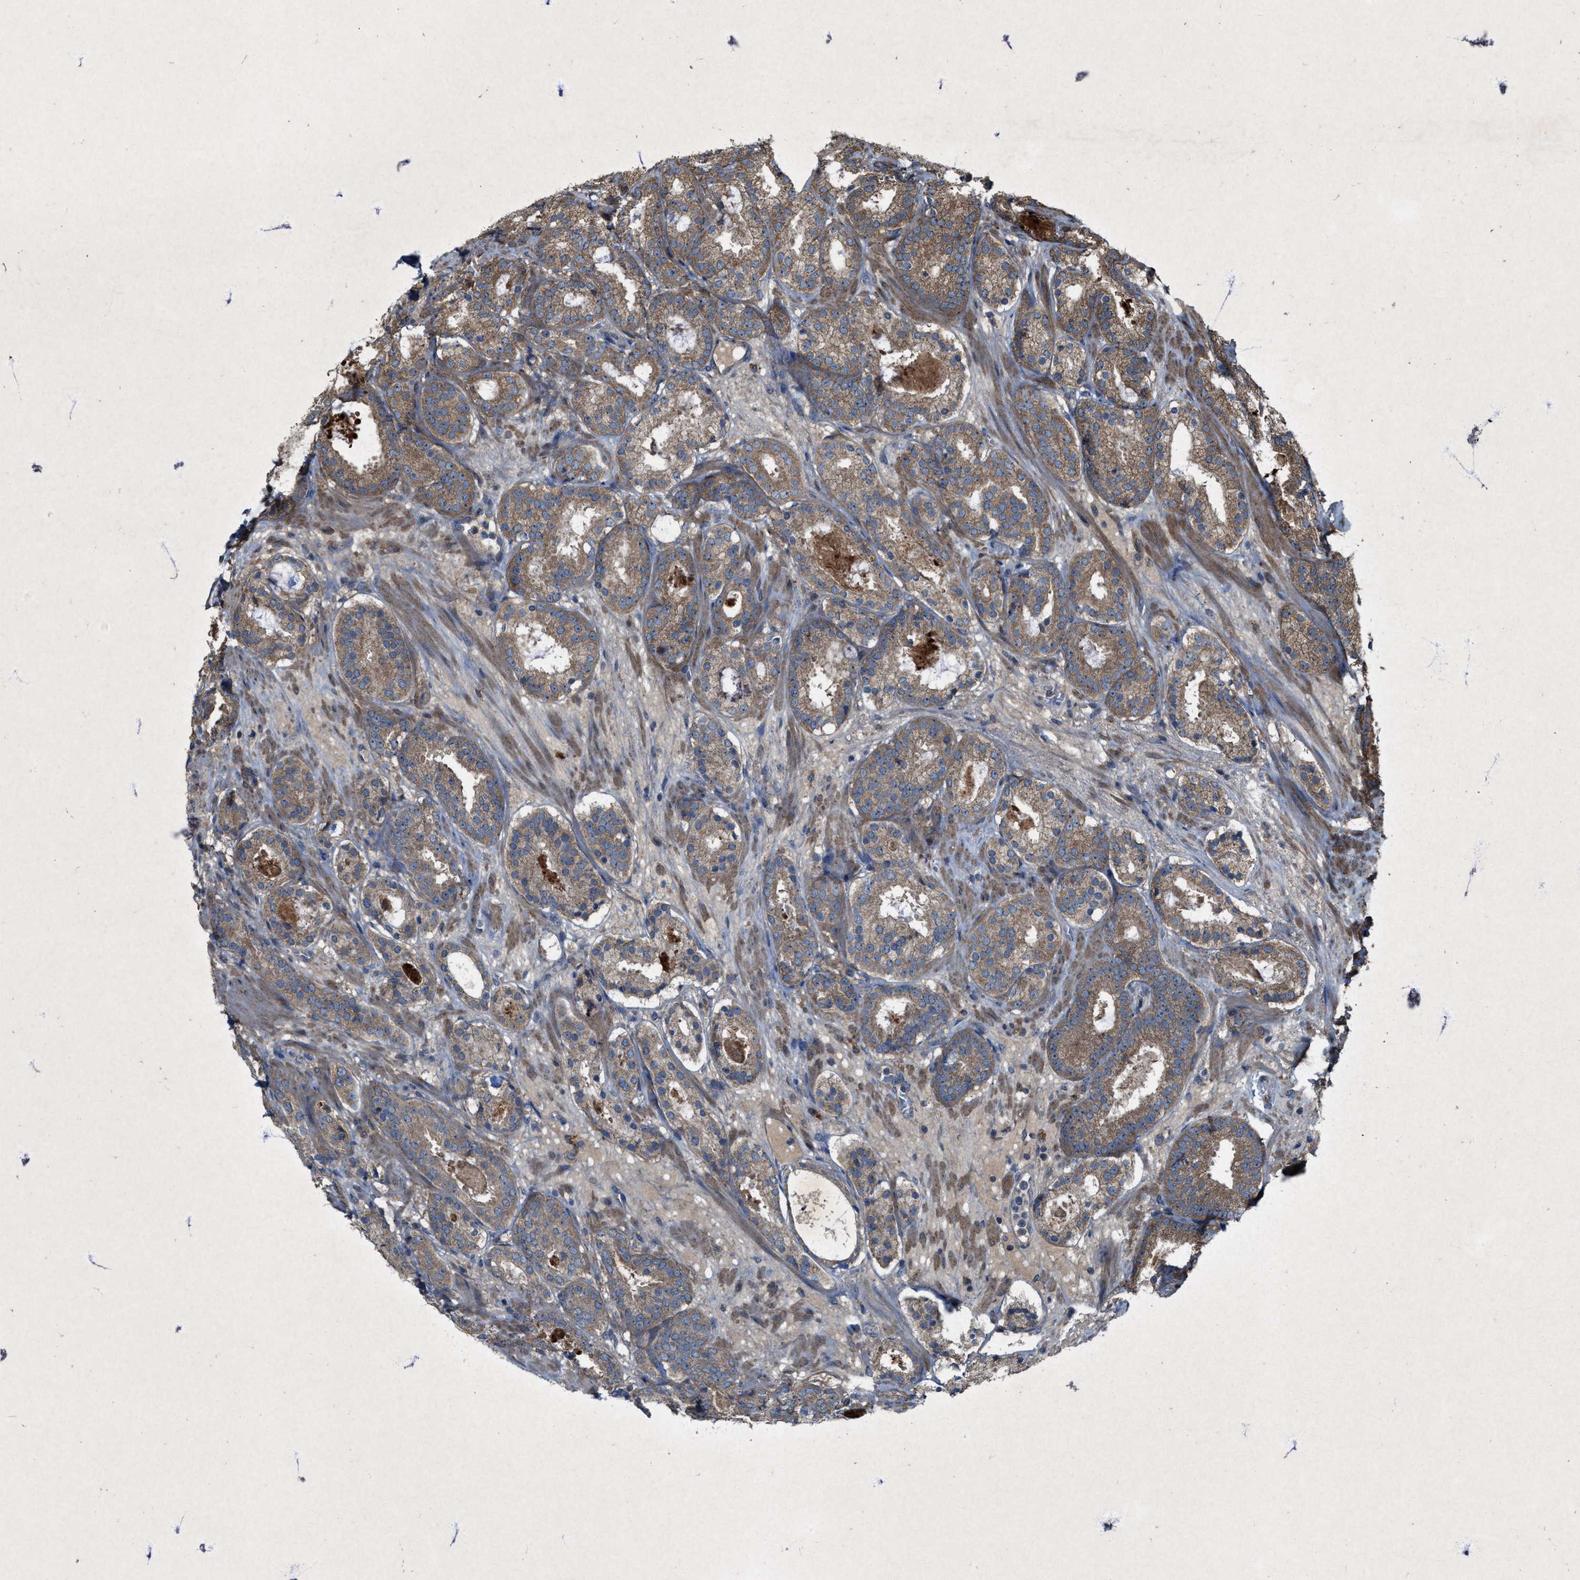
{"staining": {"intensity": "moderate", "quantity": ">75%", "location": "cytoplasmic/membranous"}, "tissue": "prostate cancer", "cell_type": "Tumor cells", "image_type": "cancer", "snomed": [{"axis": "morphology", "description": "Adenocarcinoma, Low grade"}, {"axis": "topography", "description": "Prostate"}], "caption": "Moderate cytoplasmic/membranous staining for a protein is identified in approximately >75% of tumor cells of prostate cancer (low-grade adenocarcinoma) using IHC.", "gene": "PDP2", "patient": {"sex": "male", "age": 69}}